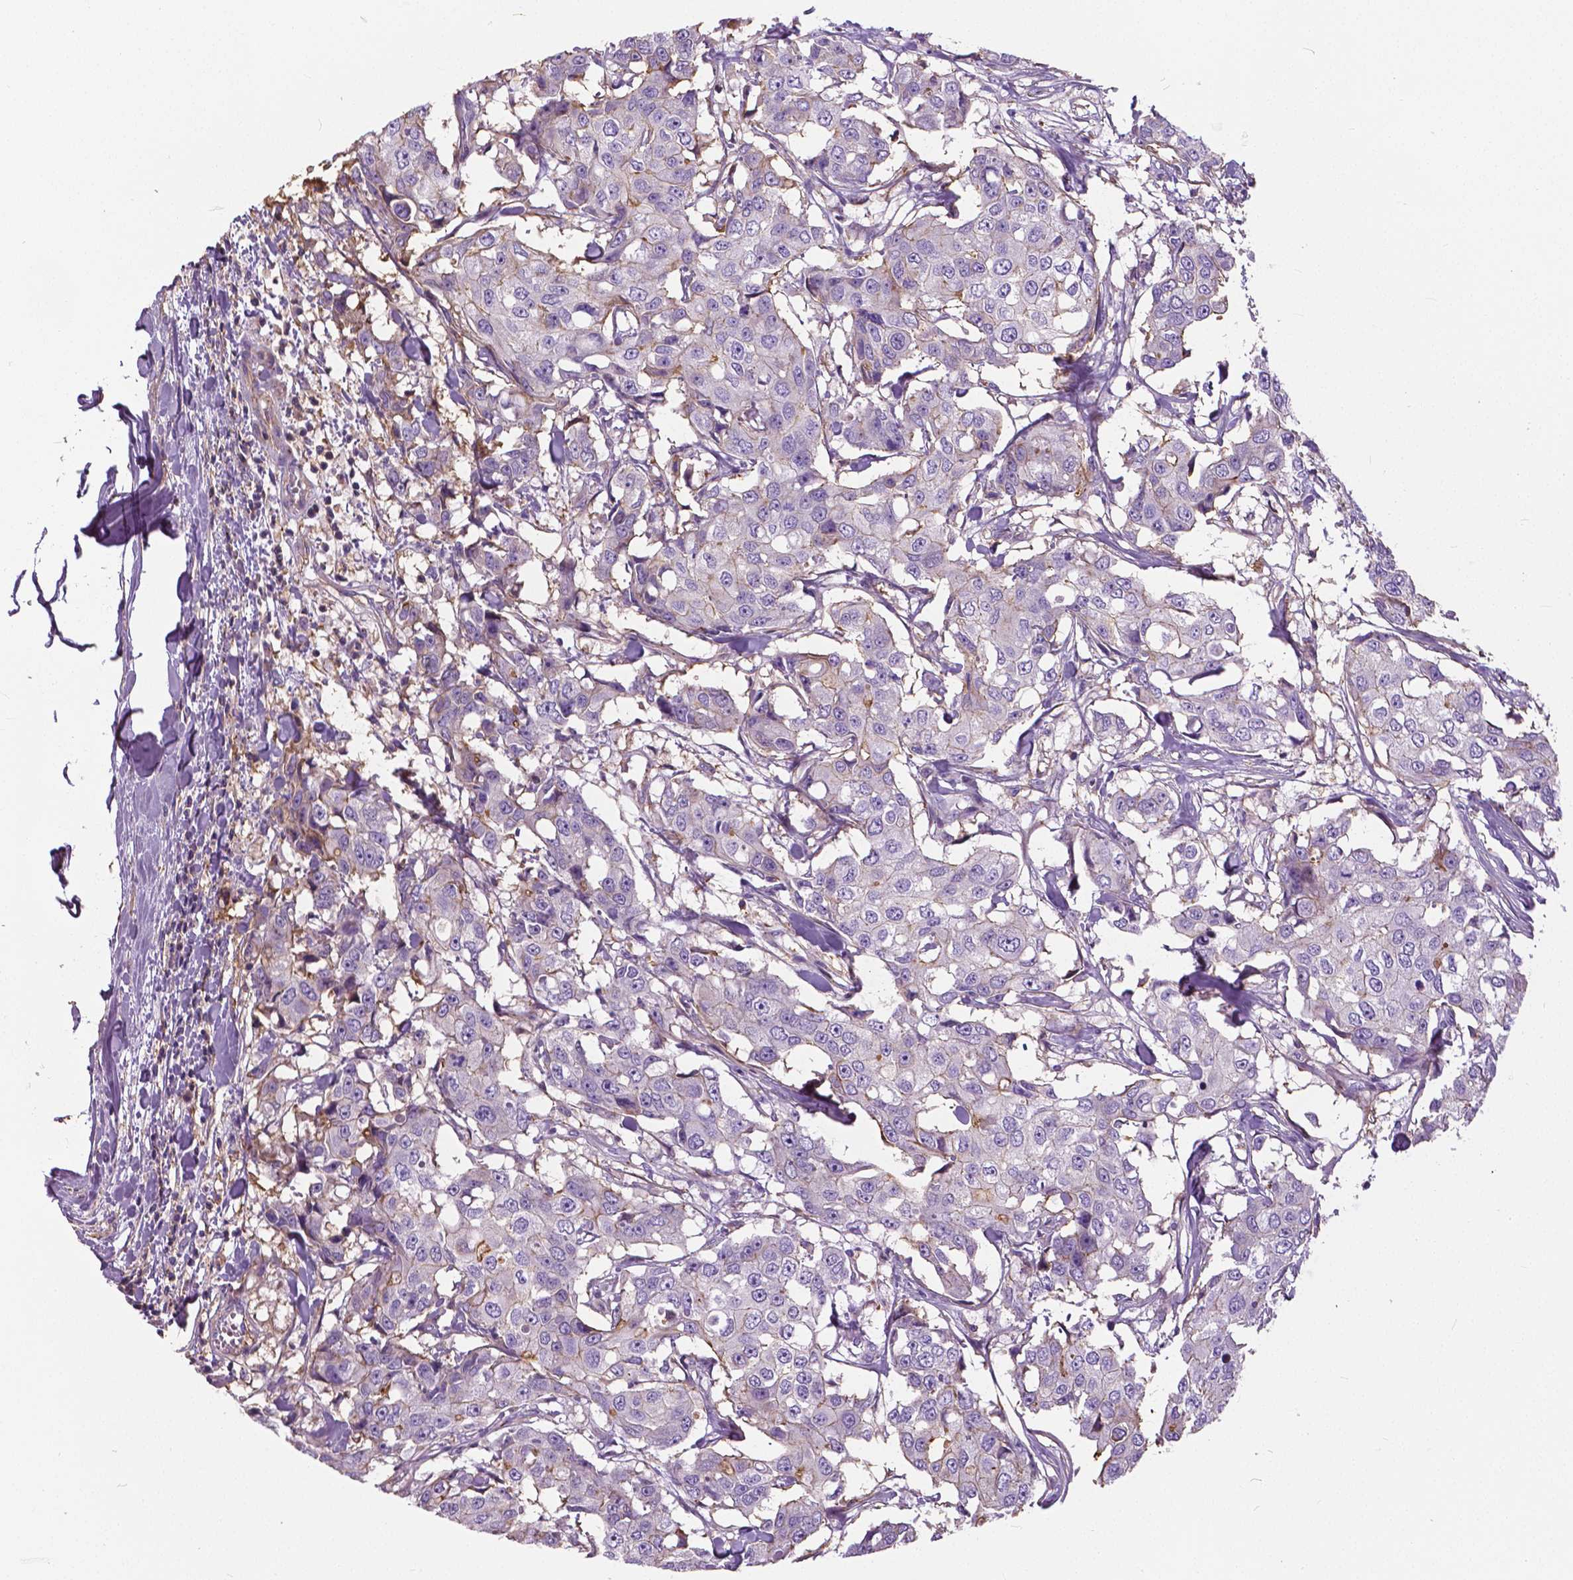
{"staining": {"intensity": "negative", "quantity": "none", "location": "none"}, "tissue": "breast cancer", "cell_type": "Tumor cells", "image_type": "cancer", "snomed": [{"axis": "morphology", "description": "Duct carcinoma"}, {"axis": "topography", "description": "Breast"}], "caption": "Tumor cells are negative for protein expression in human breast cancer (intraductal carcinoma).", "gene": "ANXA13", "patient": {"sex": "female", "age": 27}}